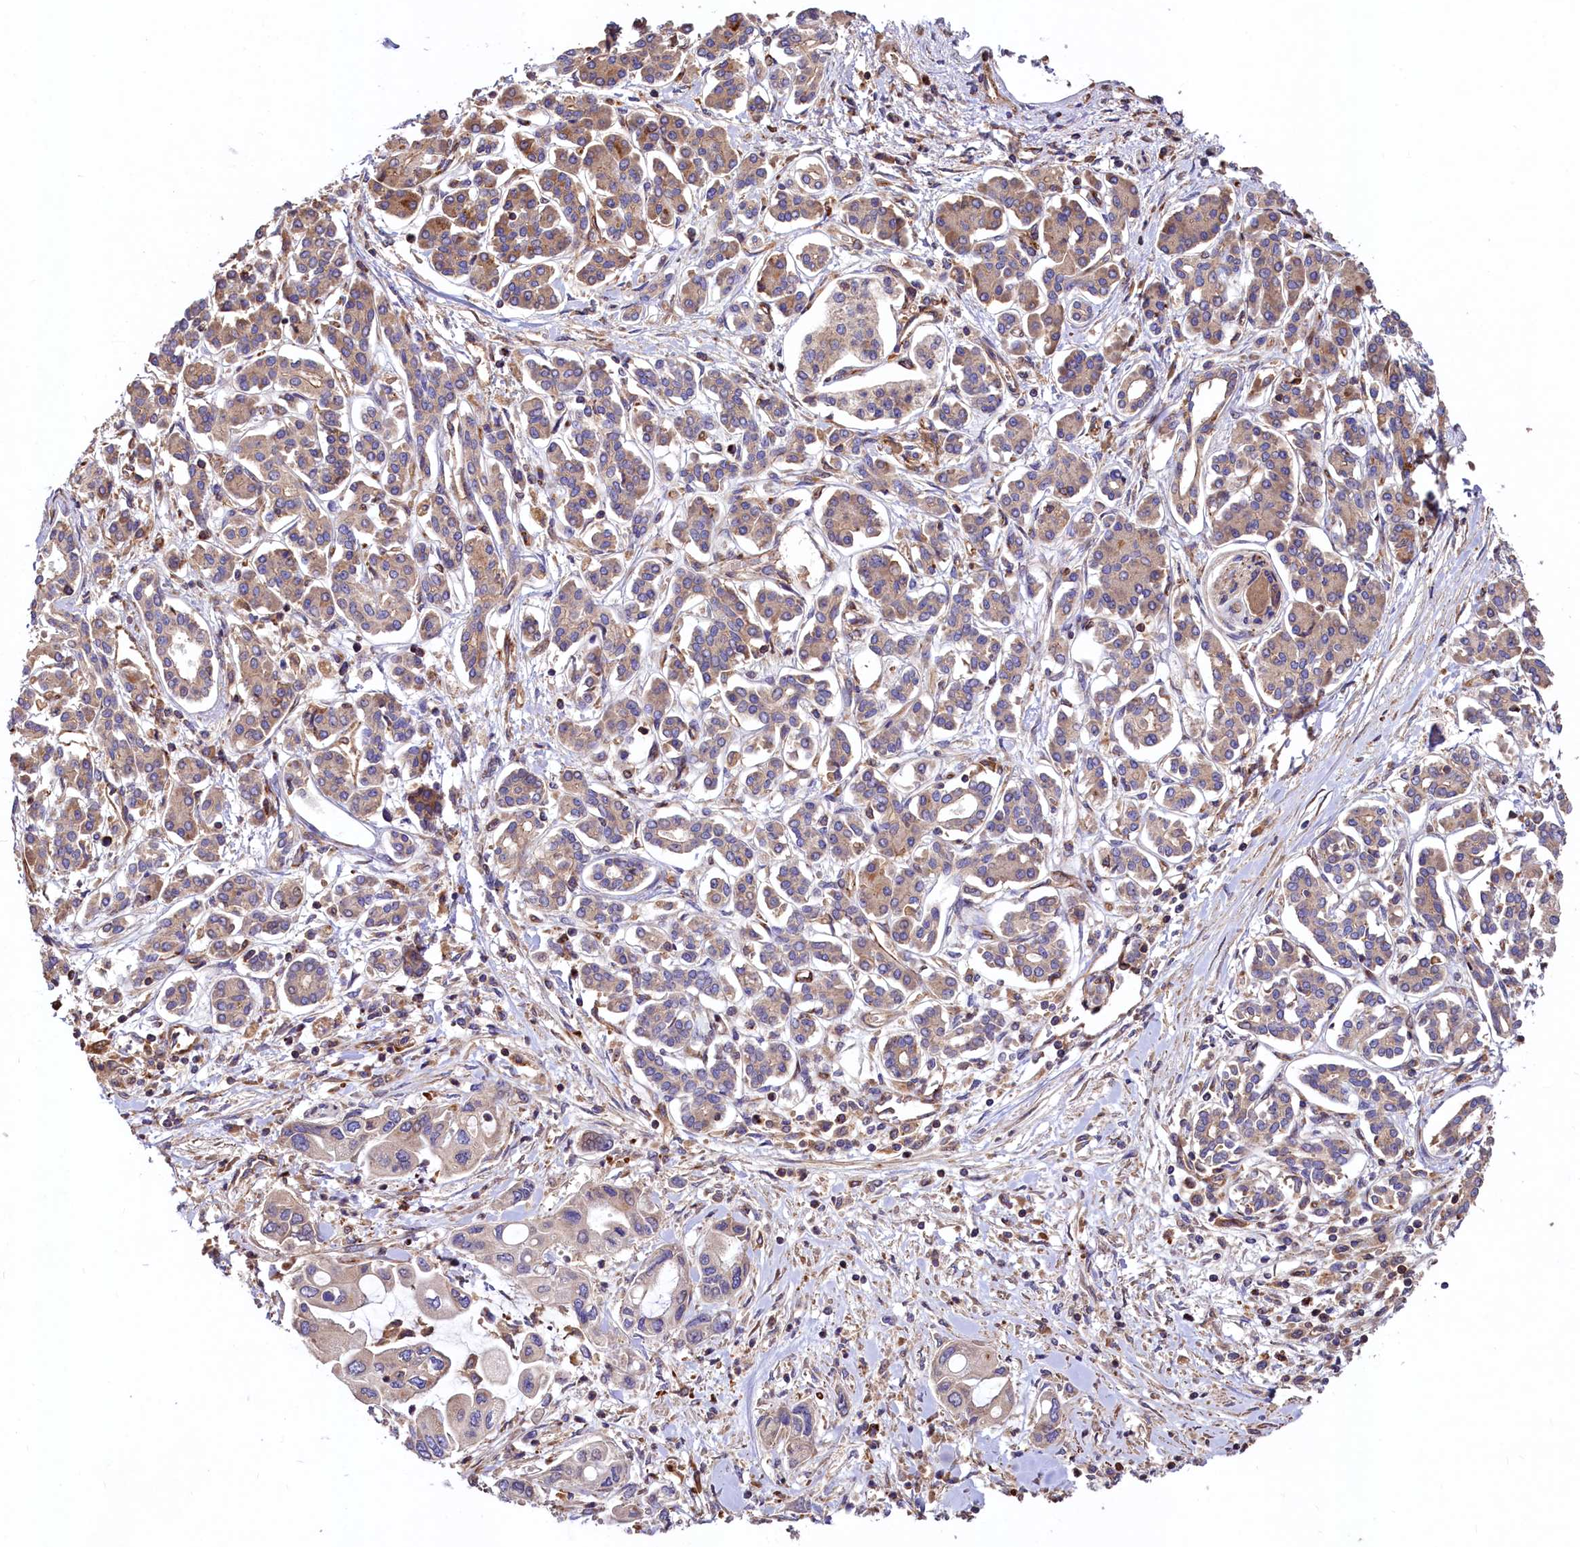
{"staining": {"intensity": "moderate", "quantity": ">75%", "location": "cytoplasmic/membranous"}, "tissue": "pancreatic cancer", "cell_type": "Tumor cells", "image_type": "cancer", "snomed": [{"axis": "morphology", "description": "Adenocarcinoma, NOS"}, {"axis": "topography", "description": "Pancreas"}], "caption": "Pancreatic cancer stained for a protein (brown) displays moderate cytoplasmic/membranous positive staining in approximately >75% of tumor cells.", "gene": "KLHDC4", "patient": {"sex": "female", "age": 50}}